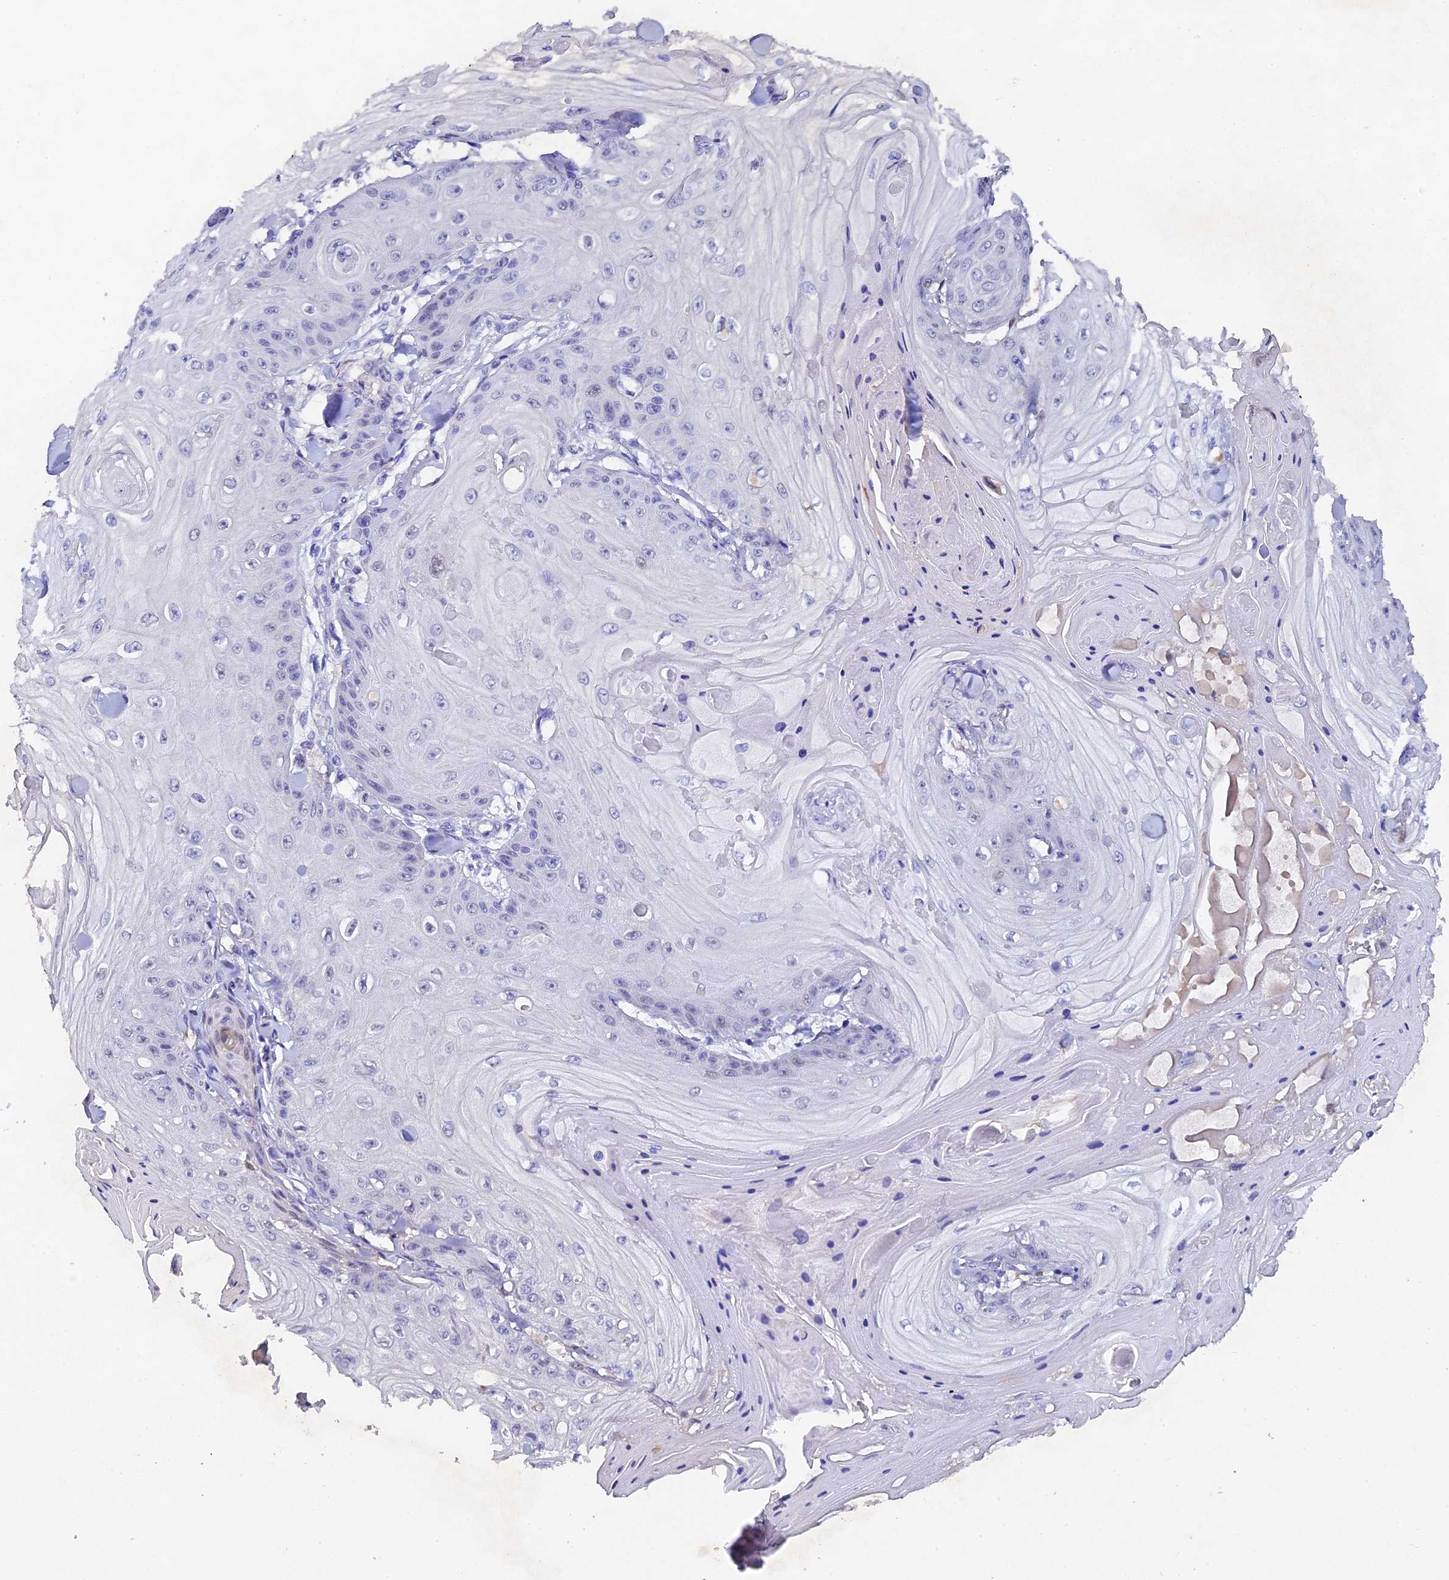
{"staining": {"intensity": "negative", "quantity": "none", "location": "none"}, "tissue": "skin cancer", "cell_type": "Tumor cells", "image_type": "cancer", "snomed": [{"axis": "morphology", "description": "Squamous cell carcinoma, NOS"}, {"axis": "topography", "description": "Skin"}], "caption": "Tumor cells show no significant protein staining in skin squamous cell carcinoma.", "gene": "TGDS", "patient": {"sex": "male", "age": 74}}